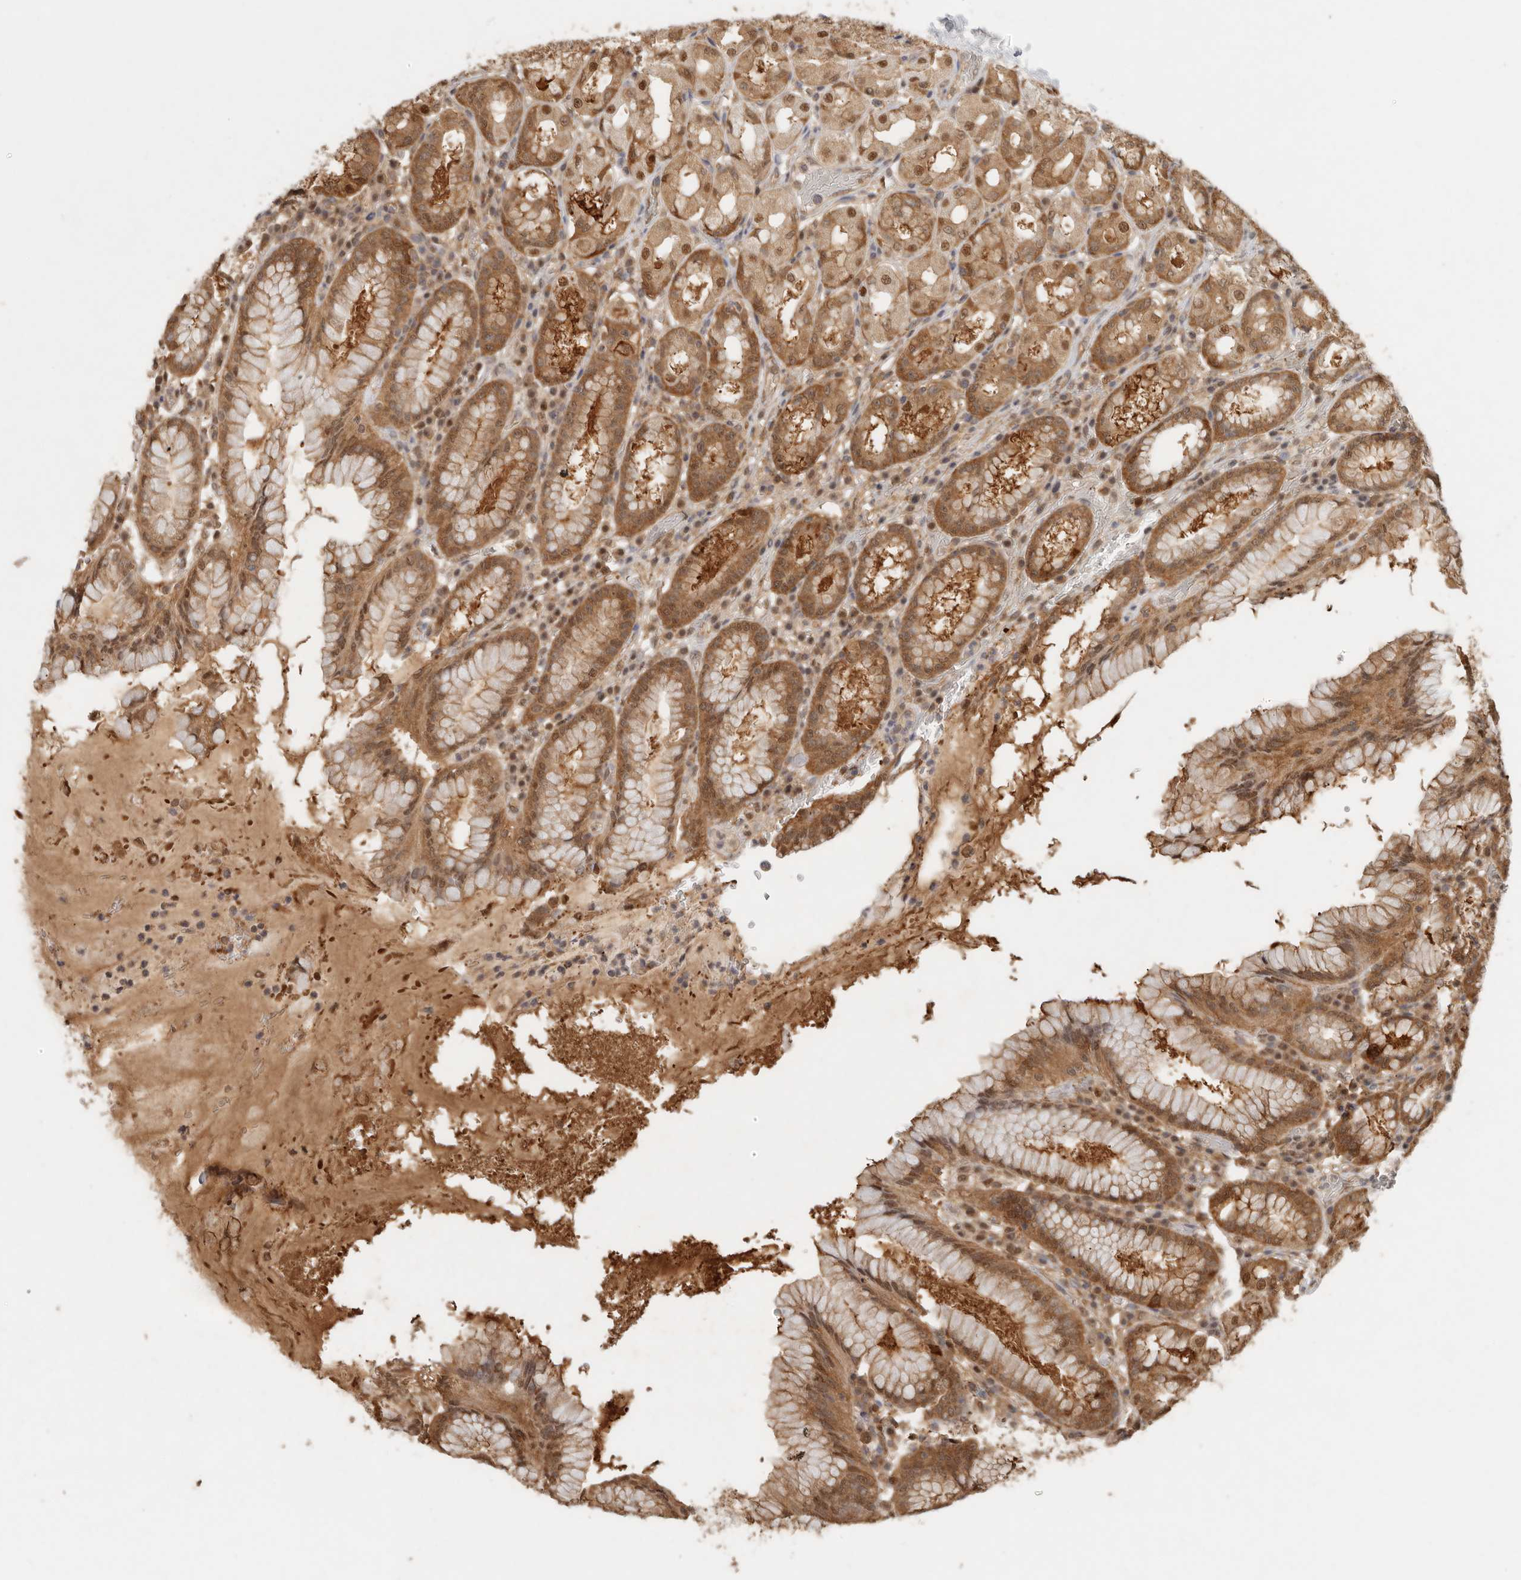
{"staining": {"intensity": "moderate", "quantity": ">75%", "location": "cytoplasmic/membranous,nuclear"}, "tissue": "stomach", "cell_type": "Glandular cells", "image_type": "normal", "snomed": [{"axis": "morphology", "description": "Normal tissue, NOS"}, {"axis": "topography", "description": "Stomach"}, {"axis": "topography", "description": "Stomach, lower"}], "caption": "Immunohistochemistry staining of normal stomach, which demonstrates medium levels of moderate cytoplasmic/membranous,nuclear staining in about >75% of glandular cells indicating moderate cytoplasmic/membranous,nuclear protein expression. The staining was performed using DAB (3,3'-diaminobenzidine) (brown) for protein detection and nuclei were counterstained in hematoxylin (blue).", "gene": "PSMA5", "patient": {"sex": "female", "age": 56}}